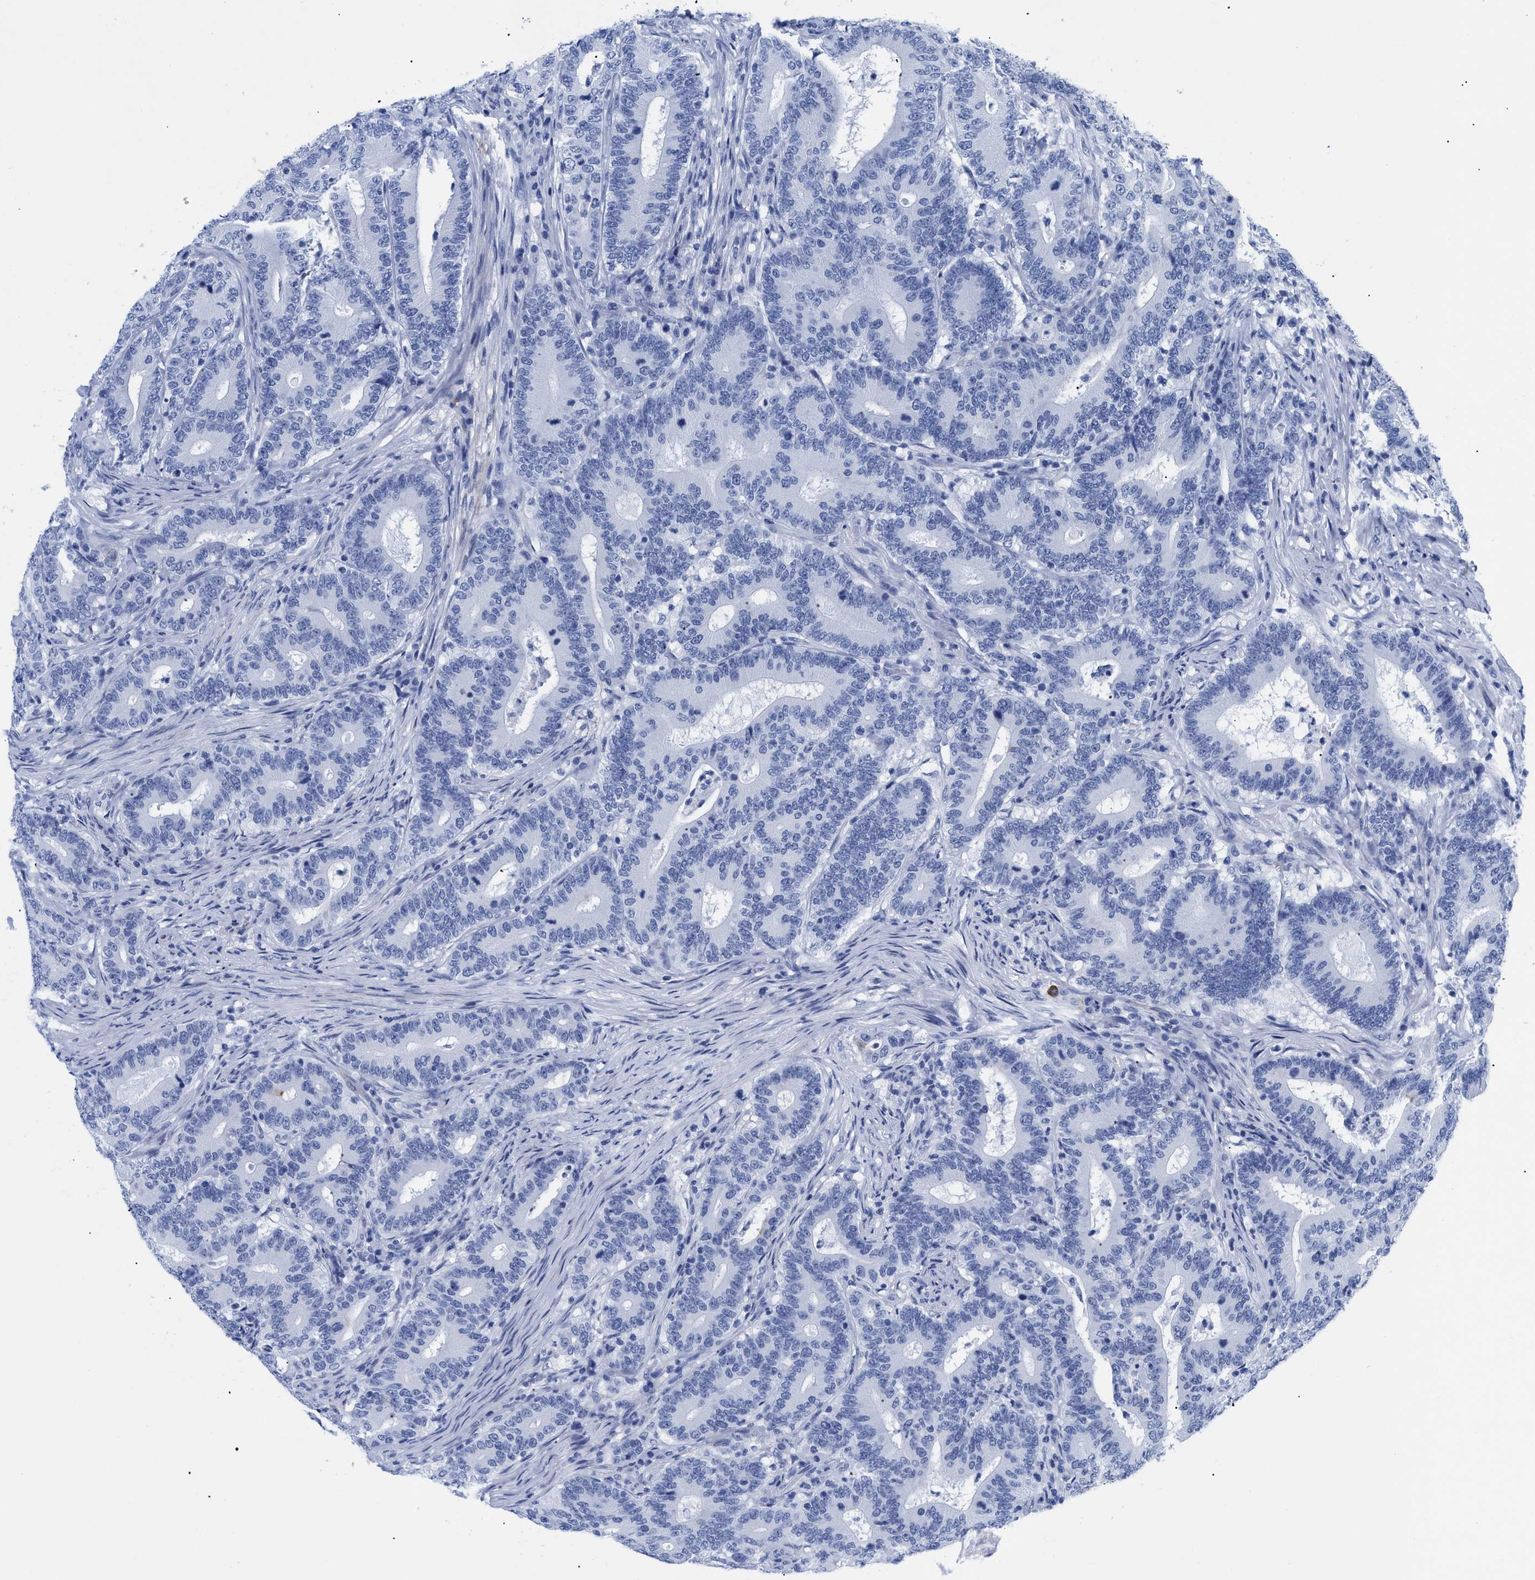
{"staining": {"intensity": "negative", "quantity": "none", "location": "none"}, "tissue": "colorectal cancer", "cell_type": "Tumor cells", "image_type": "cancer", "snomed": [{"axis": "morphology", "description": "Adenocarcinoma, NOS"}, {"axis": "topography", "description": "Colon"}], "caption": "High power microscopy image of an immunohistochemistry (IHC) micrograph of colorectal cancer (adenocarcinoma), revealing no significant positivity in tumor cells. (Stains: DAB (3,3'-diaminobenzidine) immunohistochemistry (IHC) with hematoxylin counter stain, Microscopy: brightfield microscopy at high magnification).", "gene": "DUSP26", "patient": {"sex": "female", "age": 66}}